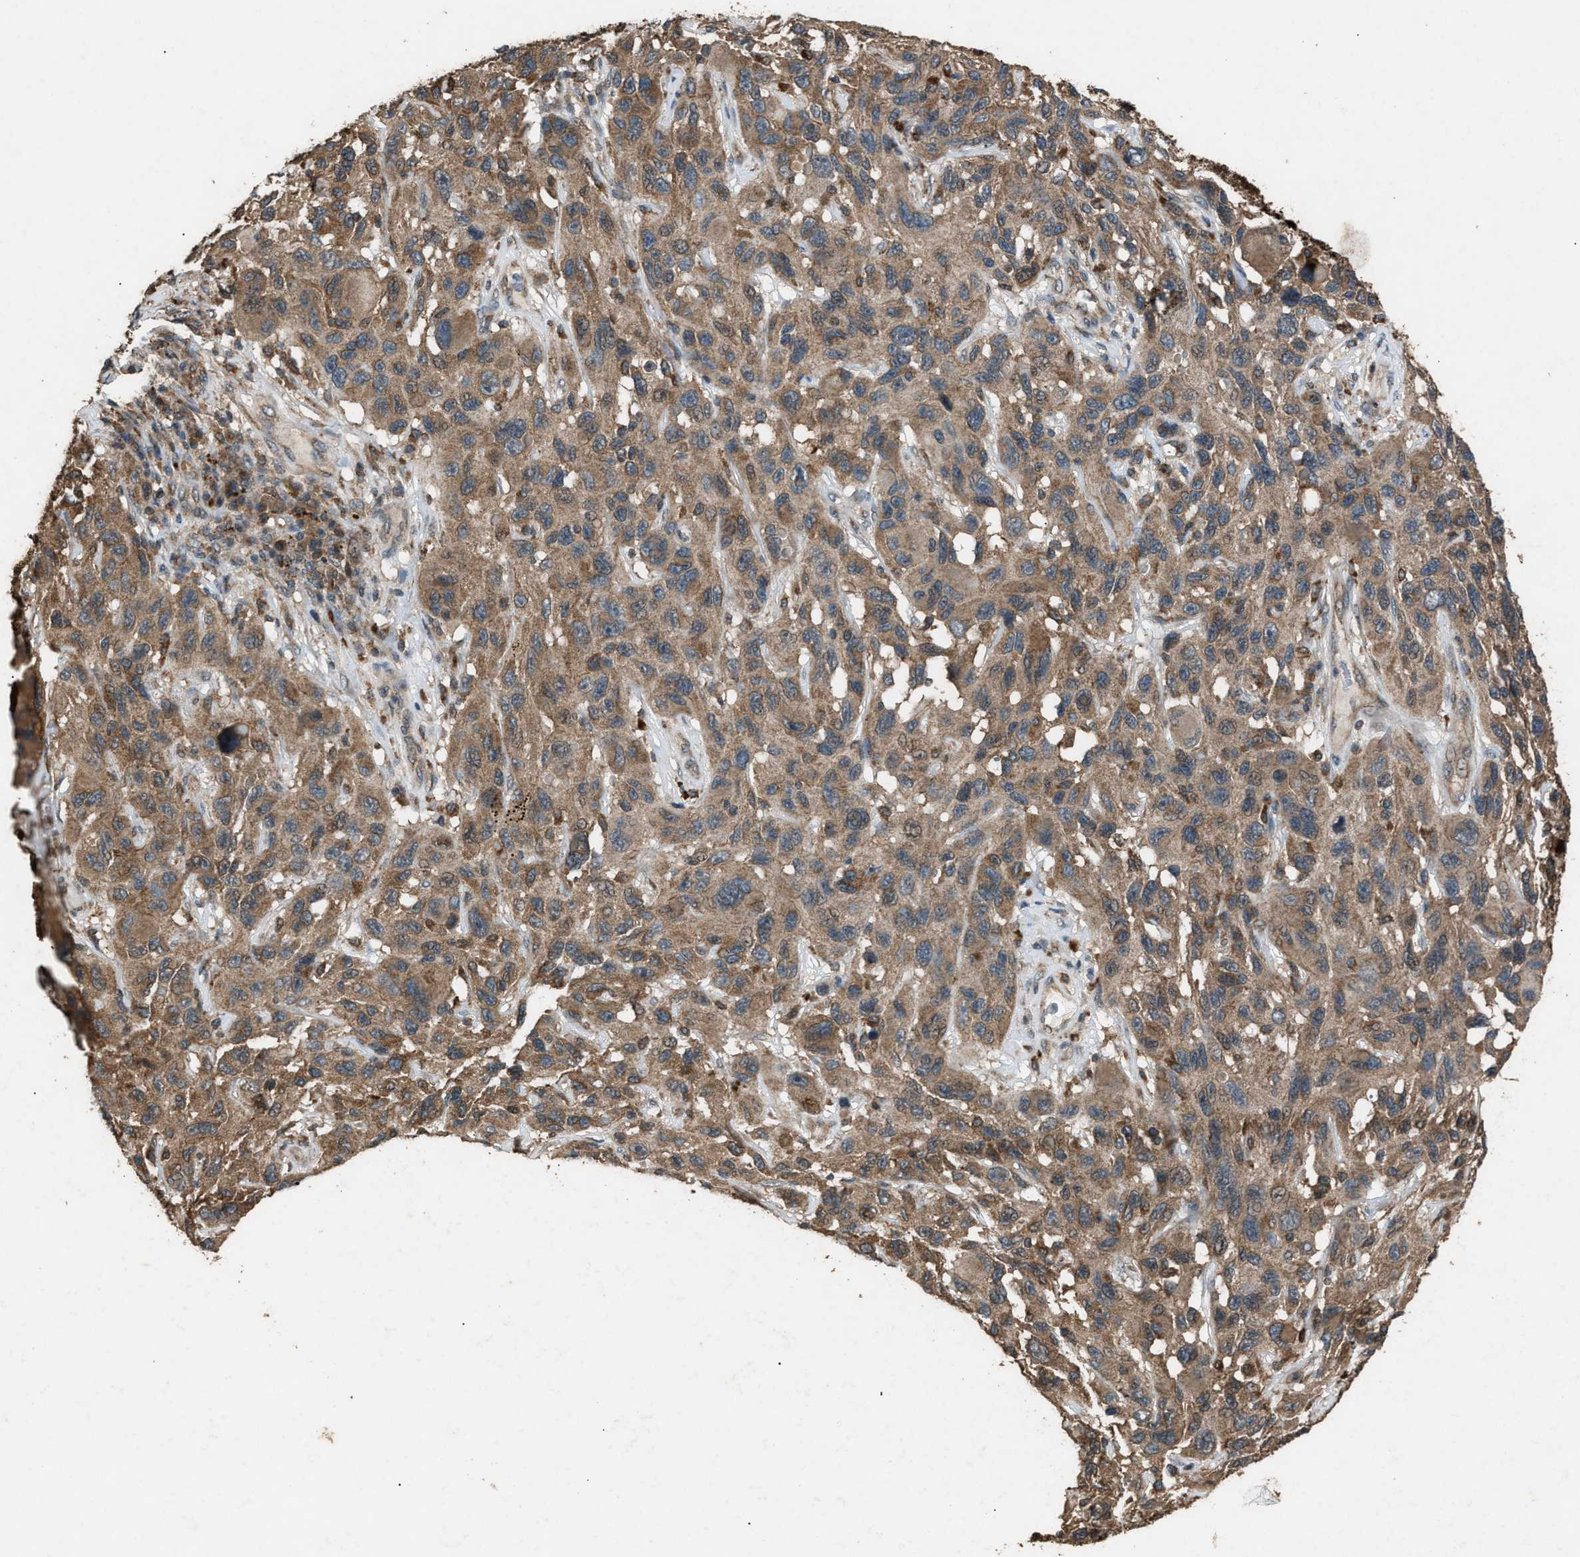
{"staining": {"intensity": "moderate", "quantity": ">75%", "location": "cytoplasmic/membranous"}, "tissue": "melanoma", "cell_type": "Tumor cells", "image_type": "cancer", "snomed": [{"axis": "morphology", "description": "Malignant melanoma, NOS"}, {"axis": "topography", "description": "Skin"}], "caption": "Immunohistochemical staining of malignant melanoma reveals medium levels of moderate cytoplasmic/membranous protein positivity in about >75% of tumor cells.", "gene": "PSMD1", "patient": {"sex": "male", "age": 53}}